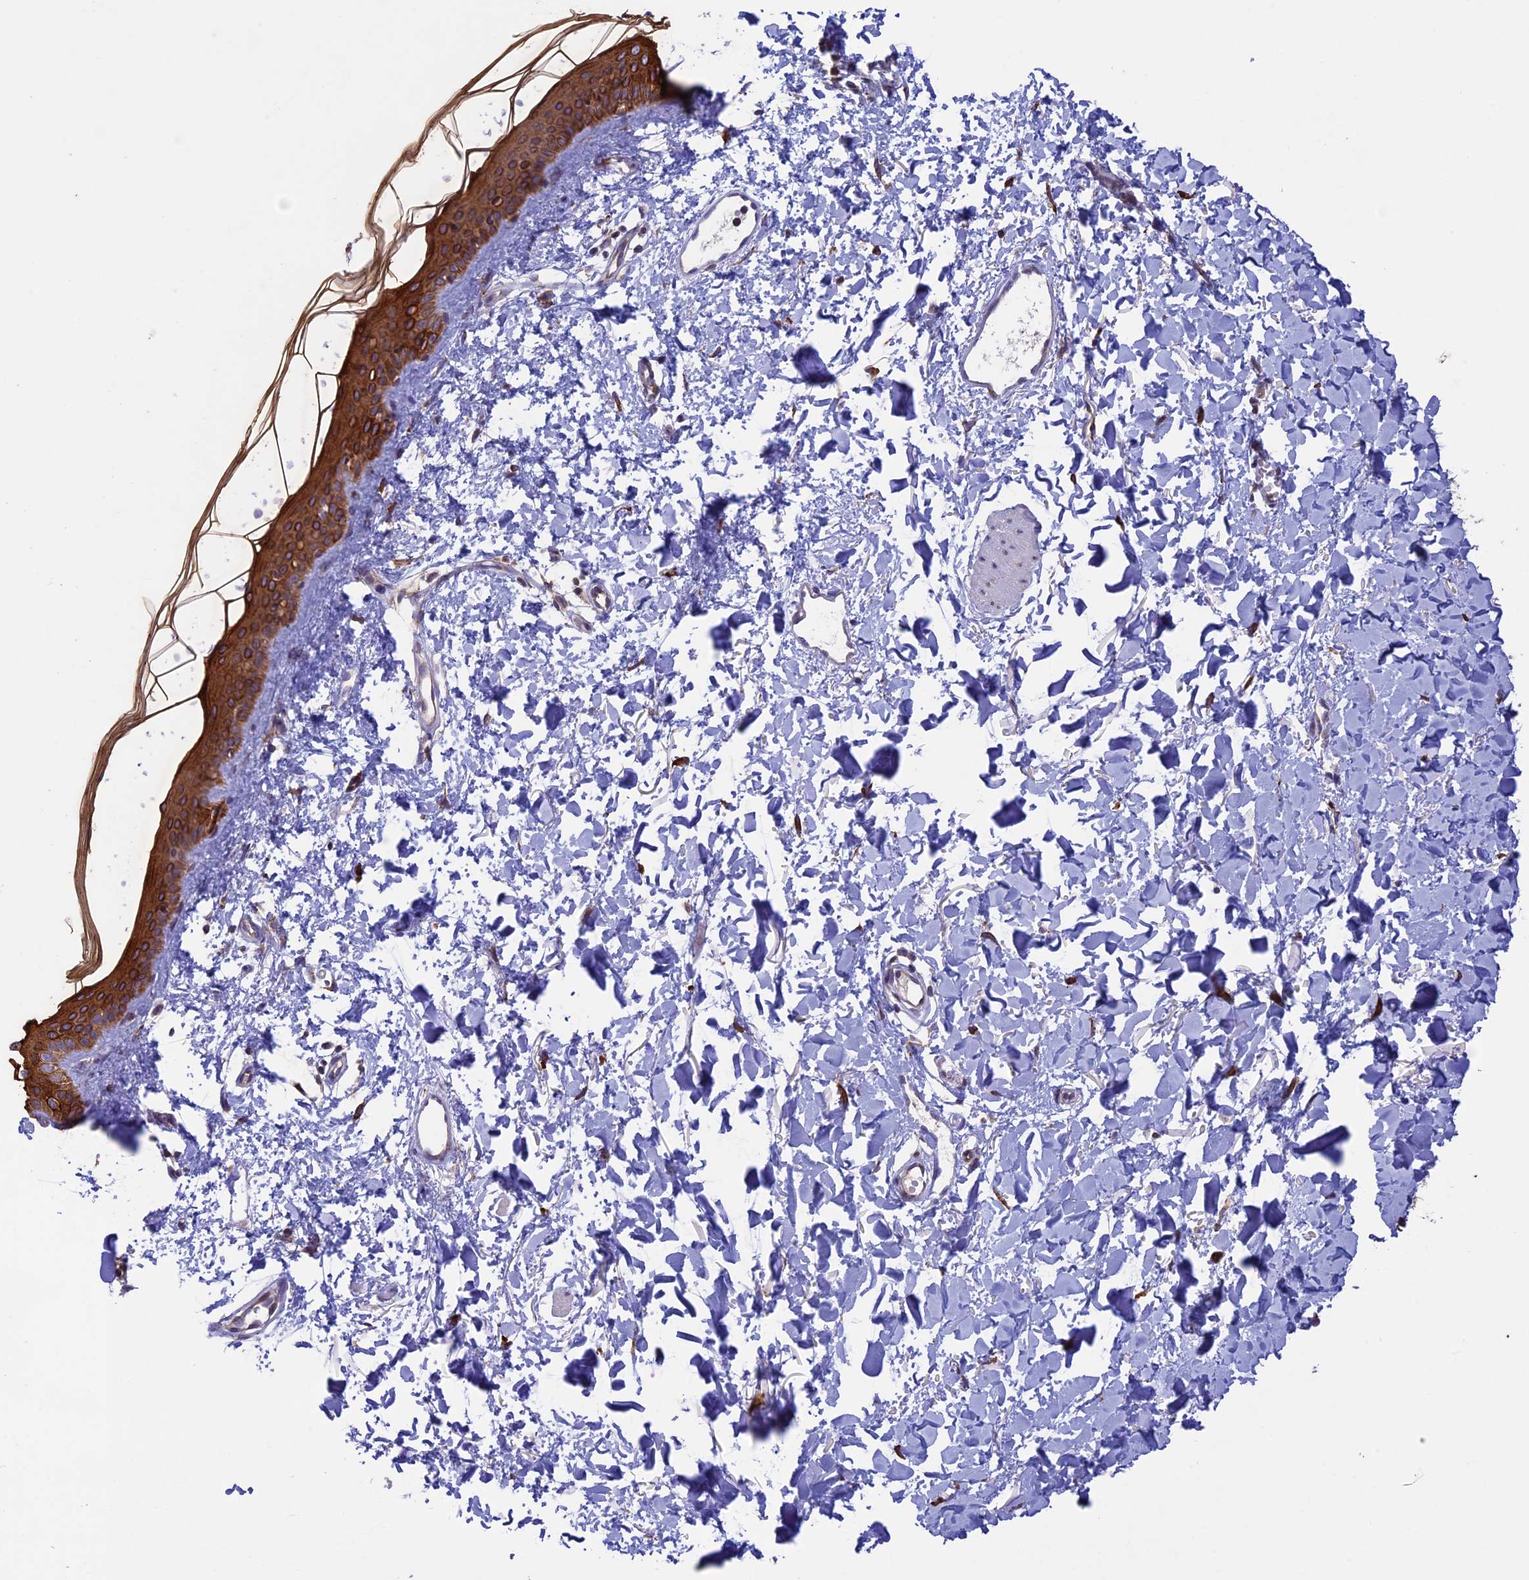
{"staining": {"intensity": "moderate", "quantity": ">75%", "location": "cytoplasmic/membranous"}, "tissue": "skin", "cell_type": "Fibroblasts", "image_type": "normal", "snomed": [{"axis": "morphology", "description": "Normal tissue, NOS"}, {"axis": "topography", "description": "Skin"}], "caption": "Protein analysis of unremarkable skin demonstrates moderate cytoplasmic/membranous positivity in about >75% of fibroblasts. (Stains: DAB (3,3'-diaminobenzidine) in brown, nuclei in blue, Microscopy: brightfield microscopy at high magnification).", "gene": "DMRTA2", "patient": {"sex": "female", "age": 58}}